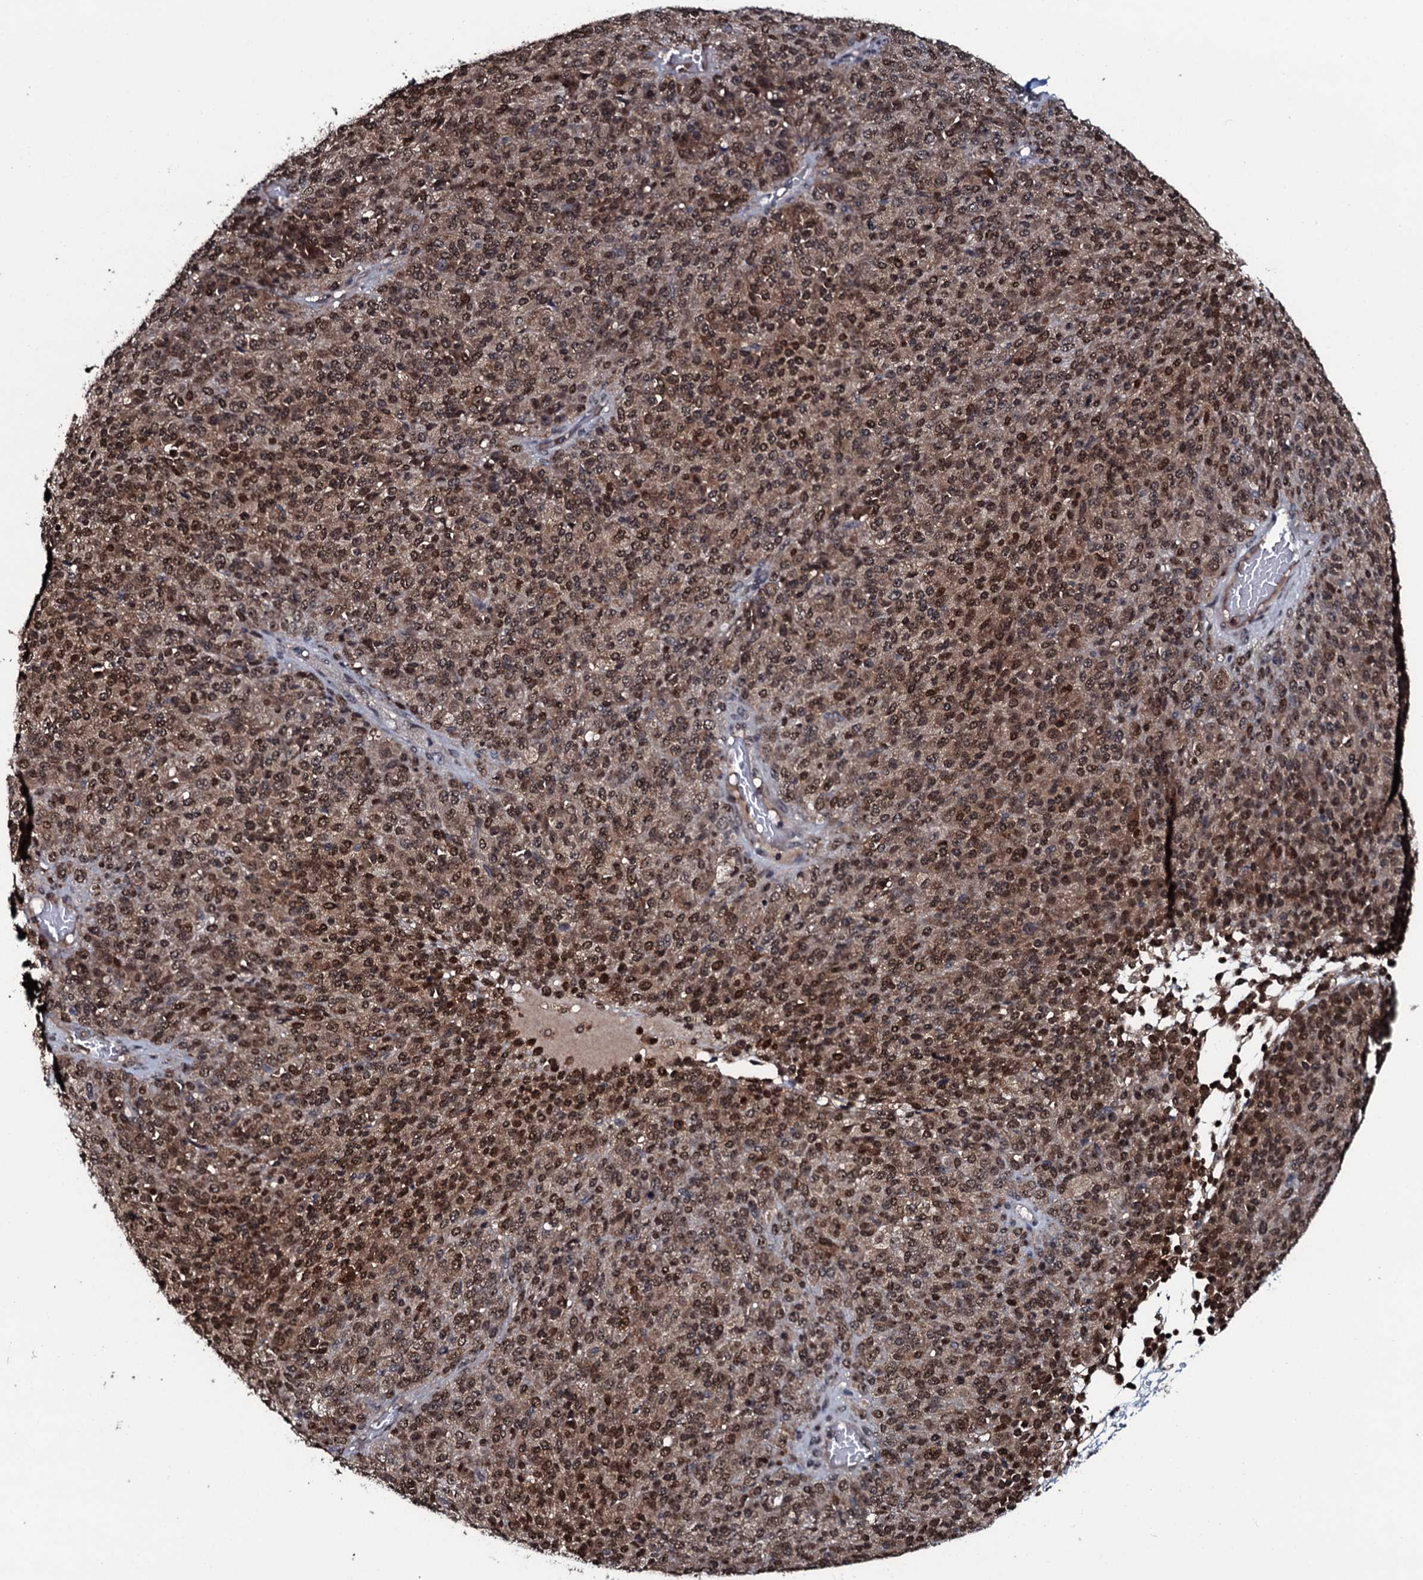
{"staining": {"intensity": "moderate", "quantity": ">75%", "location": "cytoplasmic/membranous,nuclear"}, "tissue": "melanoma", "cell_type": "Tumor cells", "image_type": "cancer", "snomed": [{"axis": "morphology", "description": "Malignant melanoma, Metastatic site"}, {"axis": "topography", "description": "Brain"}], "caption": "Immunohistochemistry (DAB) staining of malignant melanoma (metastatic site) demonstrates moderate cytoplasmic/membranous and nuclear protein positivity in approximately >75% of tumor cells.", "gene": "HDDC3", "patient": {"sex": "female", "age": 56}}